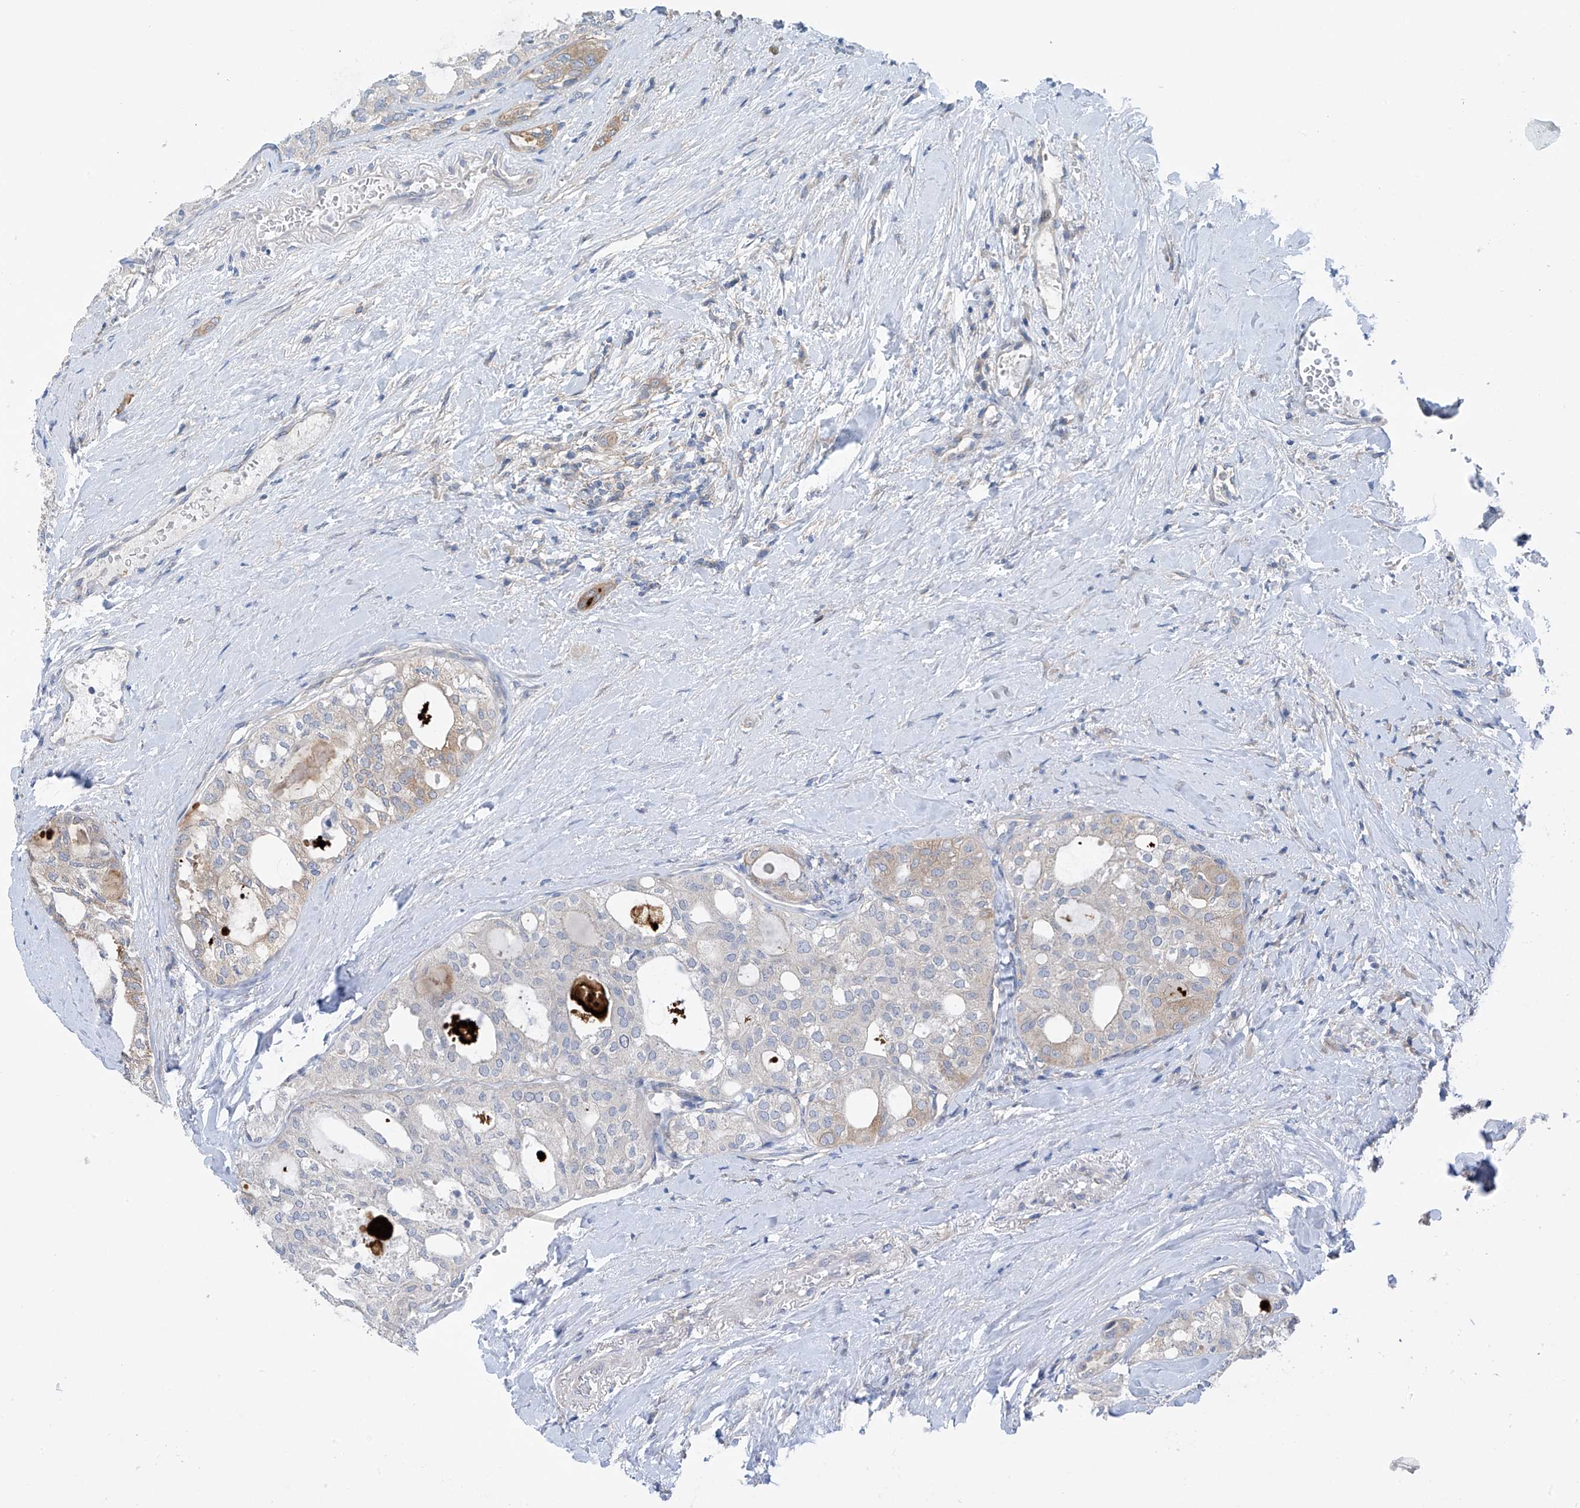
{"staining": {"intensity": "negative", "quantity": "none", "location": "none"}, "tissue": "thyroid cancer", "cell_type": "Tumor cells", "image_type": "cancer", "snomed": [{"axis": "morphology", "description": "Follicular adenoma carcinoma, NOS"}, {"axis": "topography", "description": "Thyroid gland"}], "caption": "Tumor cells are negative for protein expression in human follicular adenoma carcinoma (thyroid).", "gene": "REPS1", "patient": {"sex": "male", "age": 75}}